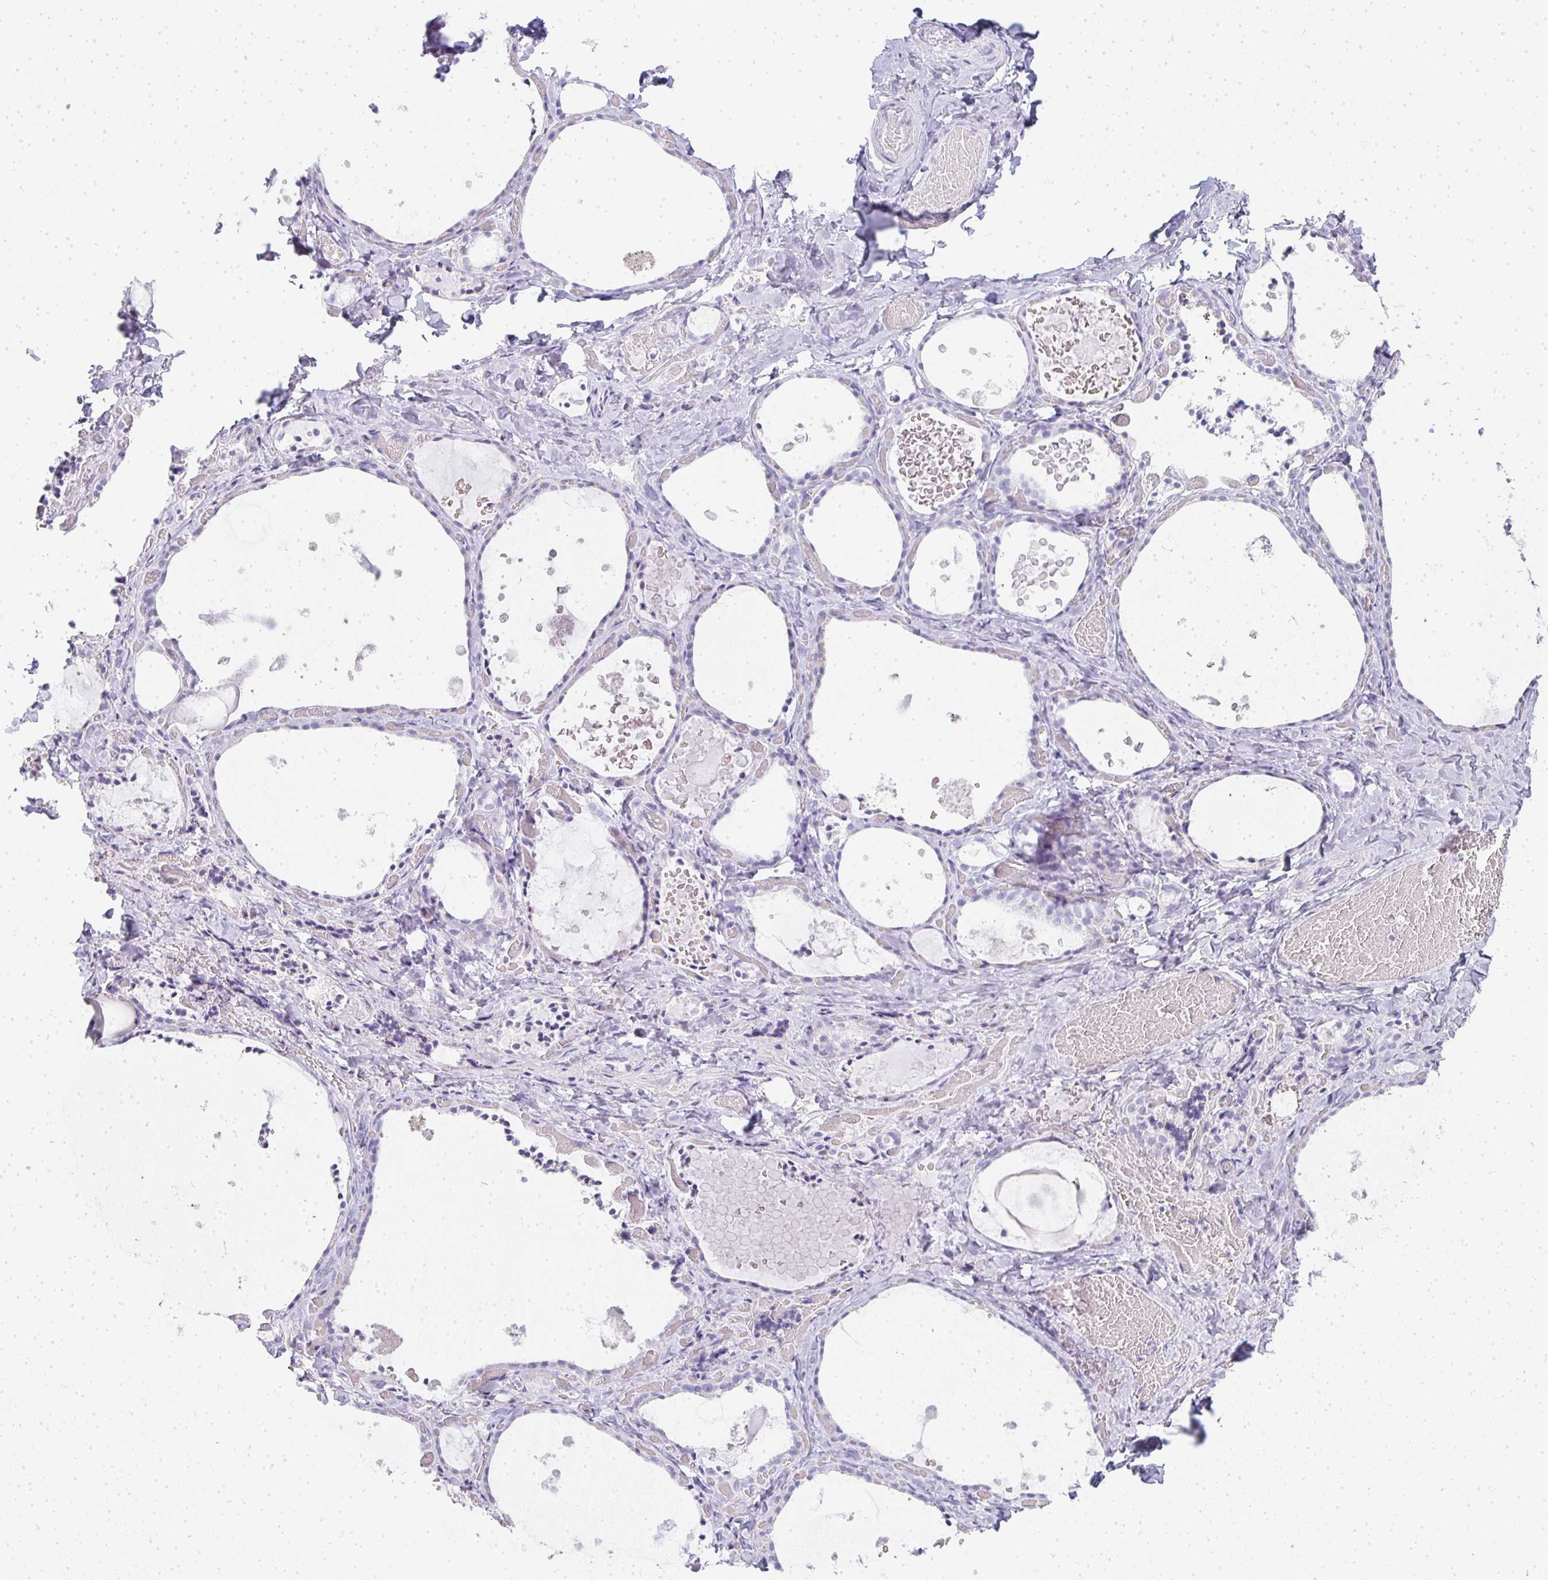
{"staining": {"intensity": "negative", "quantity": "none", "location": "none"}, "tissue": "thyroid gland", "cell_type": "Glandular cells", "image_type": "normal", "snomed": [{"axis": "morphology", "description": "Normal tissue, NOS"}, {"axis": "topography", "description": "Thyroid gland"}], "caption": "The photomicrograph displays no staining of glandular cells in unremarkable thyroid gland.", "gene": "TPSD1", "patient": {"sex": "female", "age": 56}}